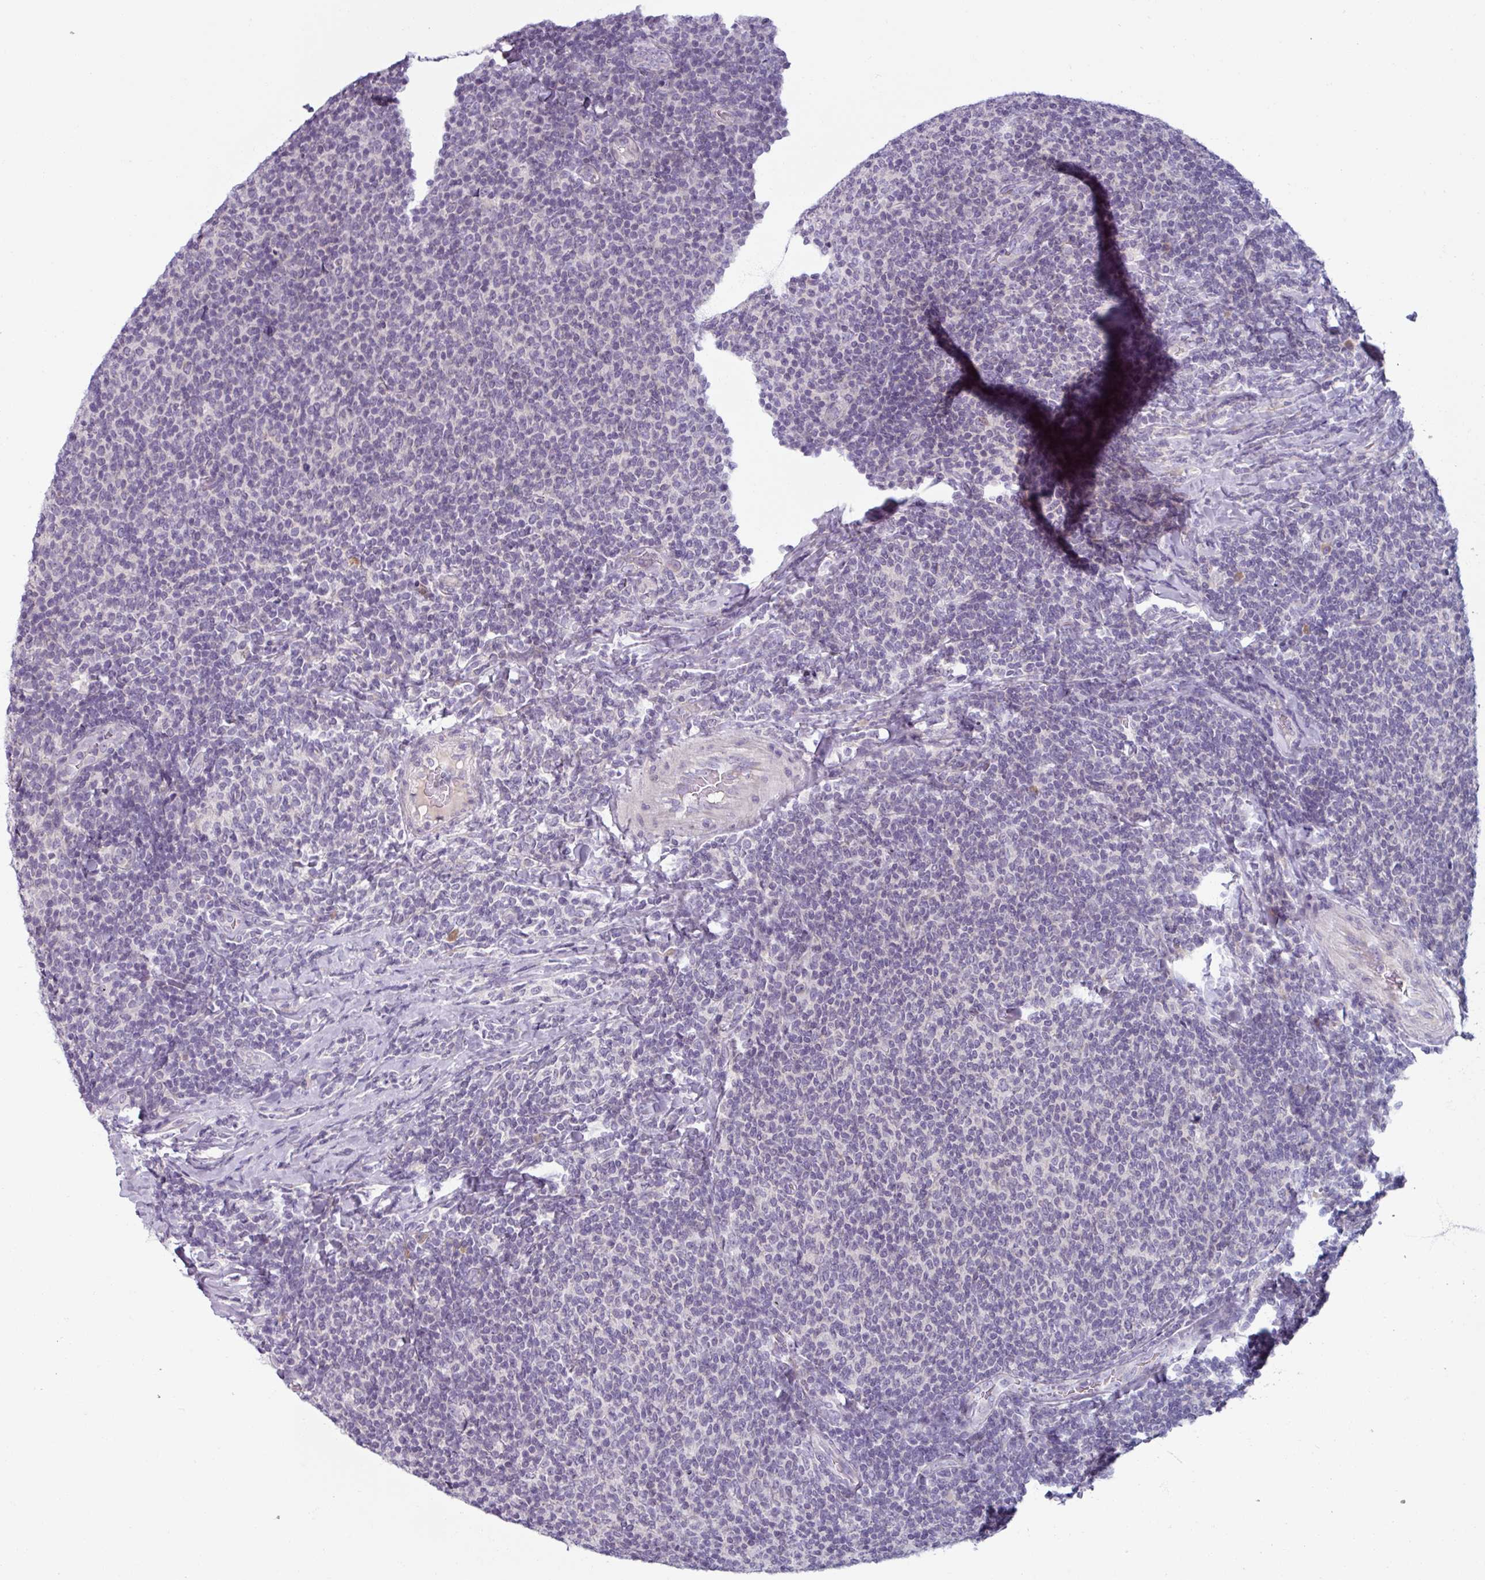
{"staining": {"intensity": "negative", "quantity": "none", "location": "none"}, "tissue": "lymphoma", "cell_type": "Tumor cells", "image_type": "cancer", "snomed": [{"axis": "morphology", "description": "Malignant lymphoma, non-Hodgkin's type, Low grade"}, {"axis": "topography", "description": "Lymph node"}], "caption": "Image shows no protein positivity in tumor cells of lymphoma tissue.", "gene": "SMIM11", "patient": {"sex": "male", "age": 52}}